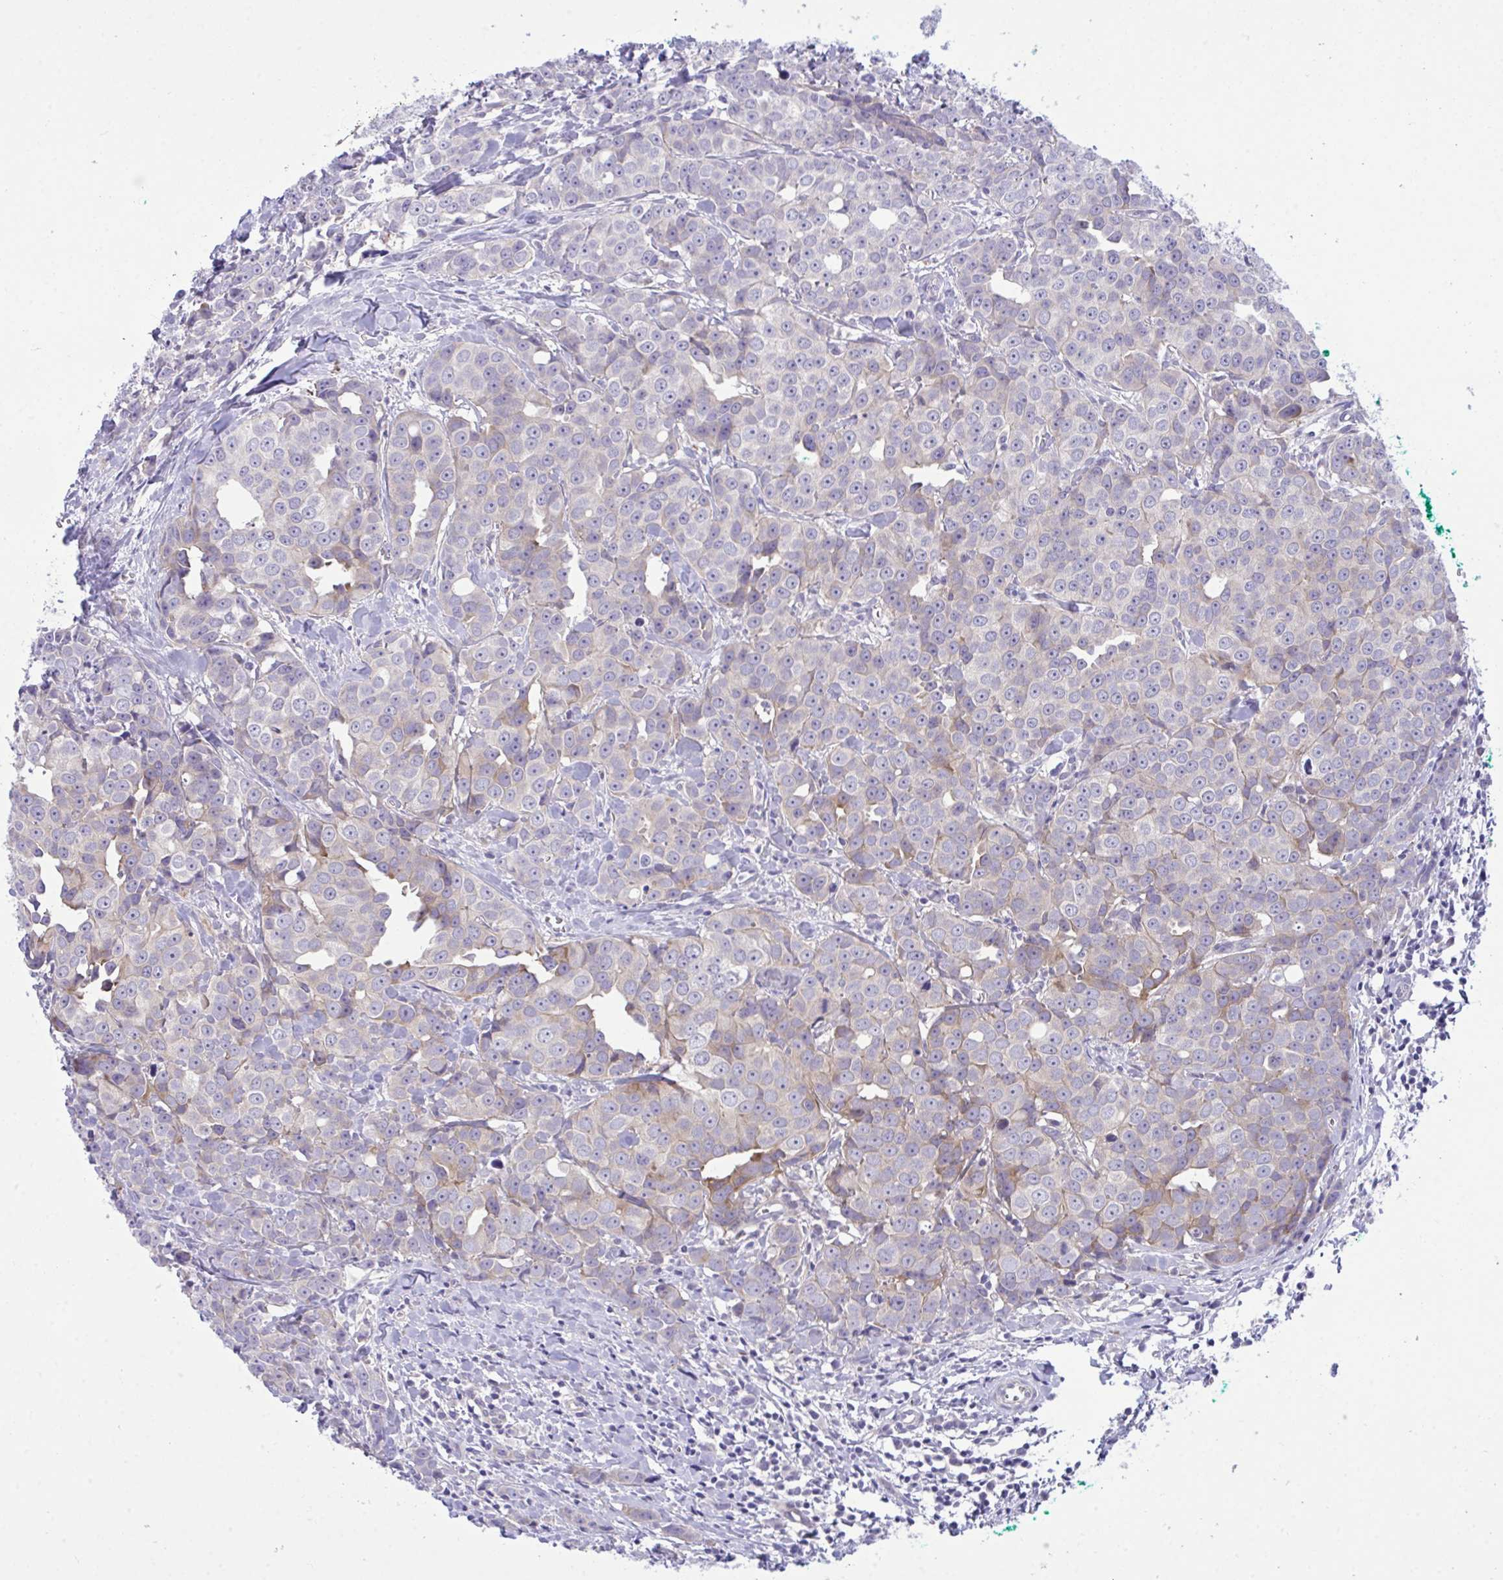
{"staining": {"intensity": "weak", "quantity": "<25%", "location": "cytoplasmic/membranous"}, "tissue": "breast cancer", "cell_type": "Tumor cells", "image_type": "cancer", "snomed": [{"axis": "morphology", "description": "Duct carcinoma"}, {"axis": "topography", "description": "Breast"}], "caption": "The histopathology image exhibits no staining of tumor cells in invasive ductal carcinoma (breast).", "gene": "MED9", "patient": {"sex": "female", "age": 80}}